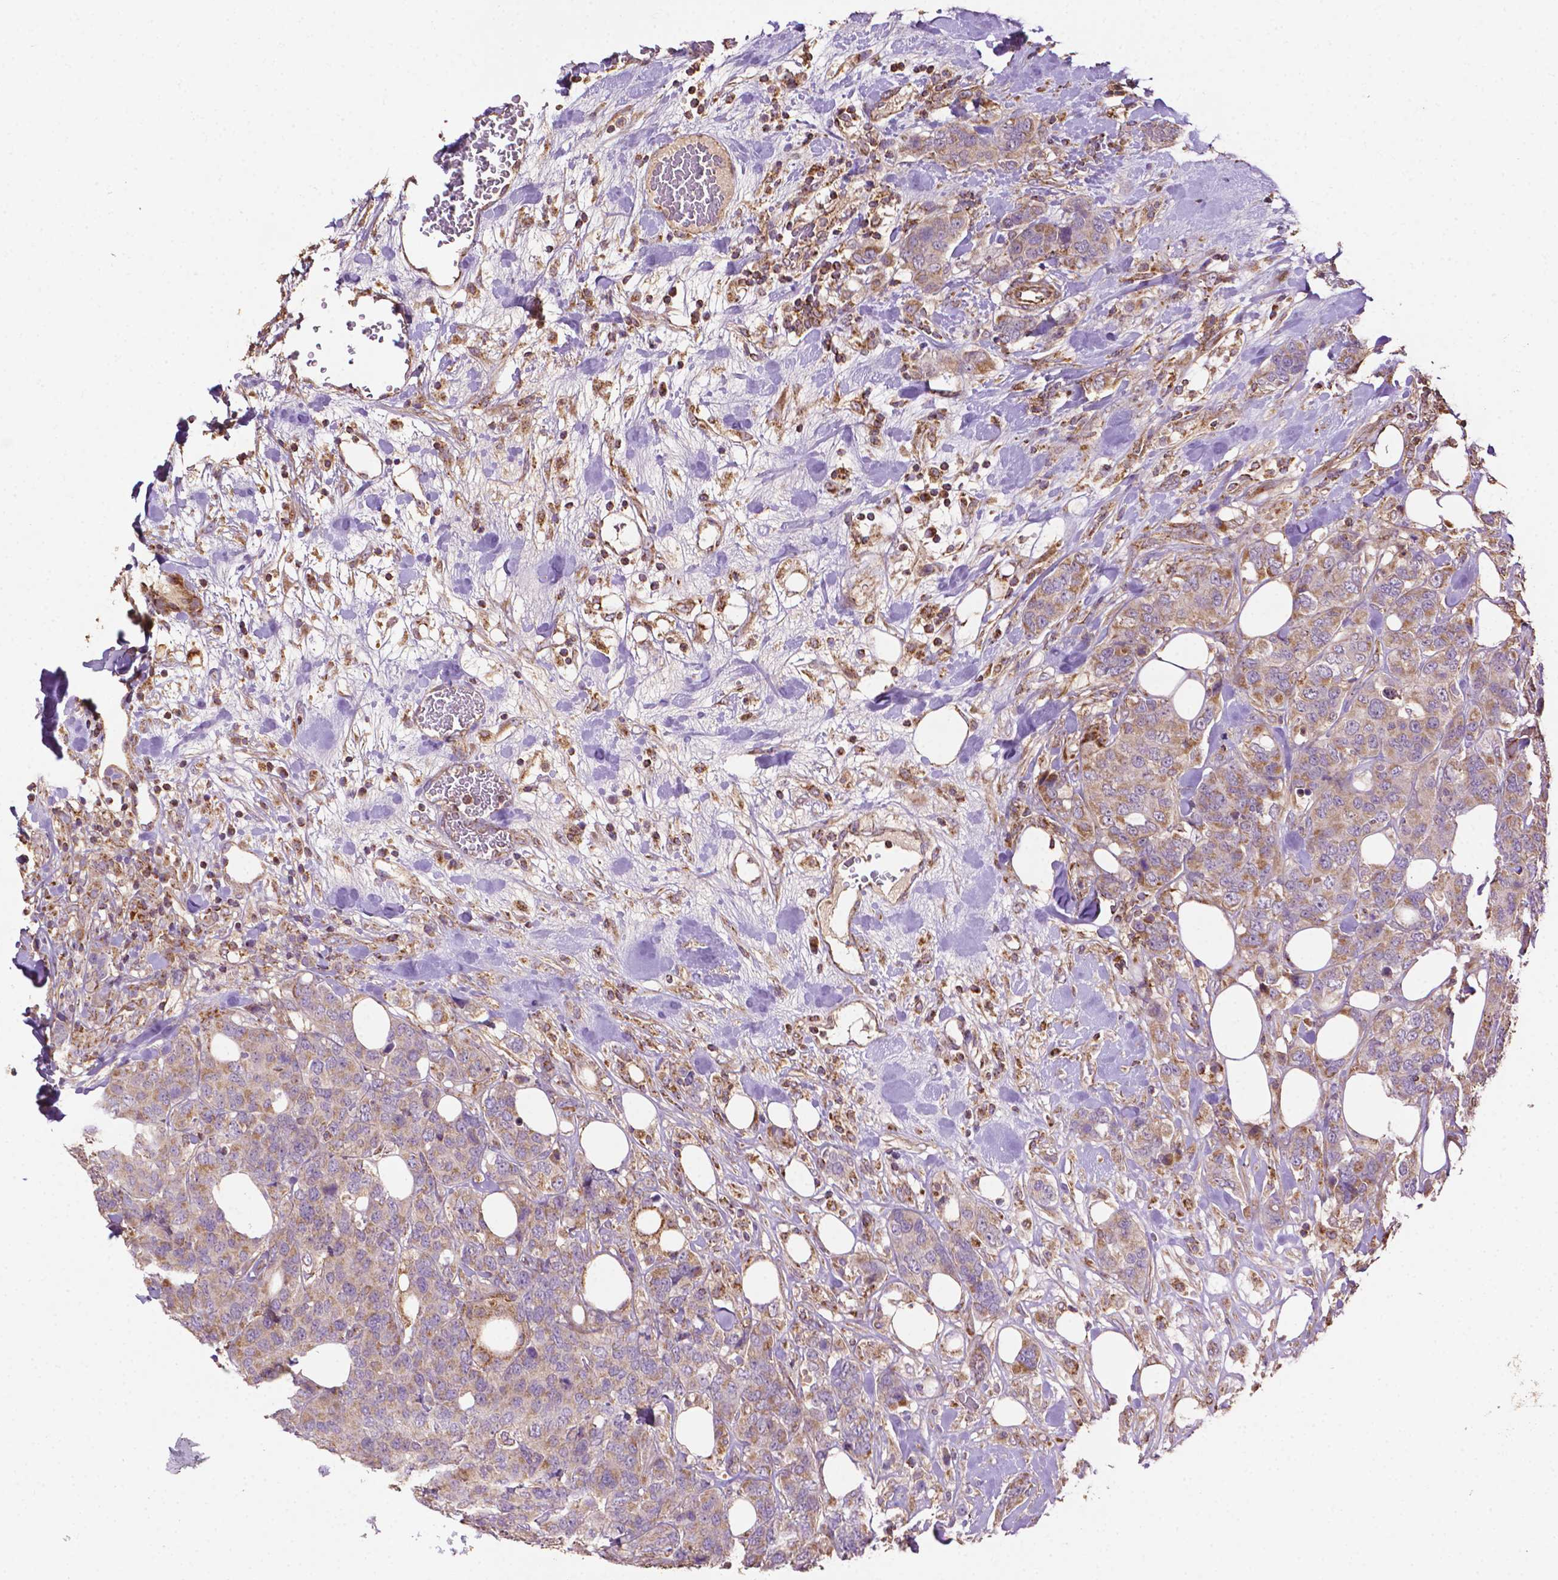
{"staining": {"intensity": "weak", "quantity": "<25%", "location": "cytoplasmic/membranous"}, "tissue": "breast cancer", "cell_type": "Tumor cells", "image_type": "cancer", "snomed": [{"axis": "morphology", "description": "Lobular carcinoma"}, {"axis": "topography", "description": "Breast"}], "caption": "This is a photomicrograph of immunohistochemistry (IHC) staining of breast lobular carcinoma, which shows no expression in tumor cells.", "gene": "LRR1", "patient": {"sex": "female", "age": 59}}